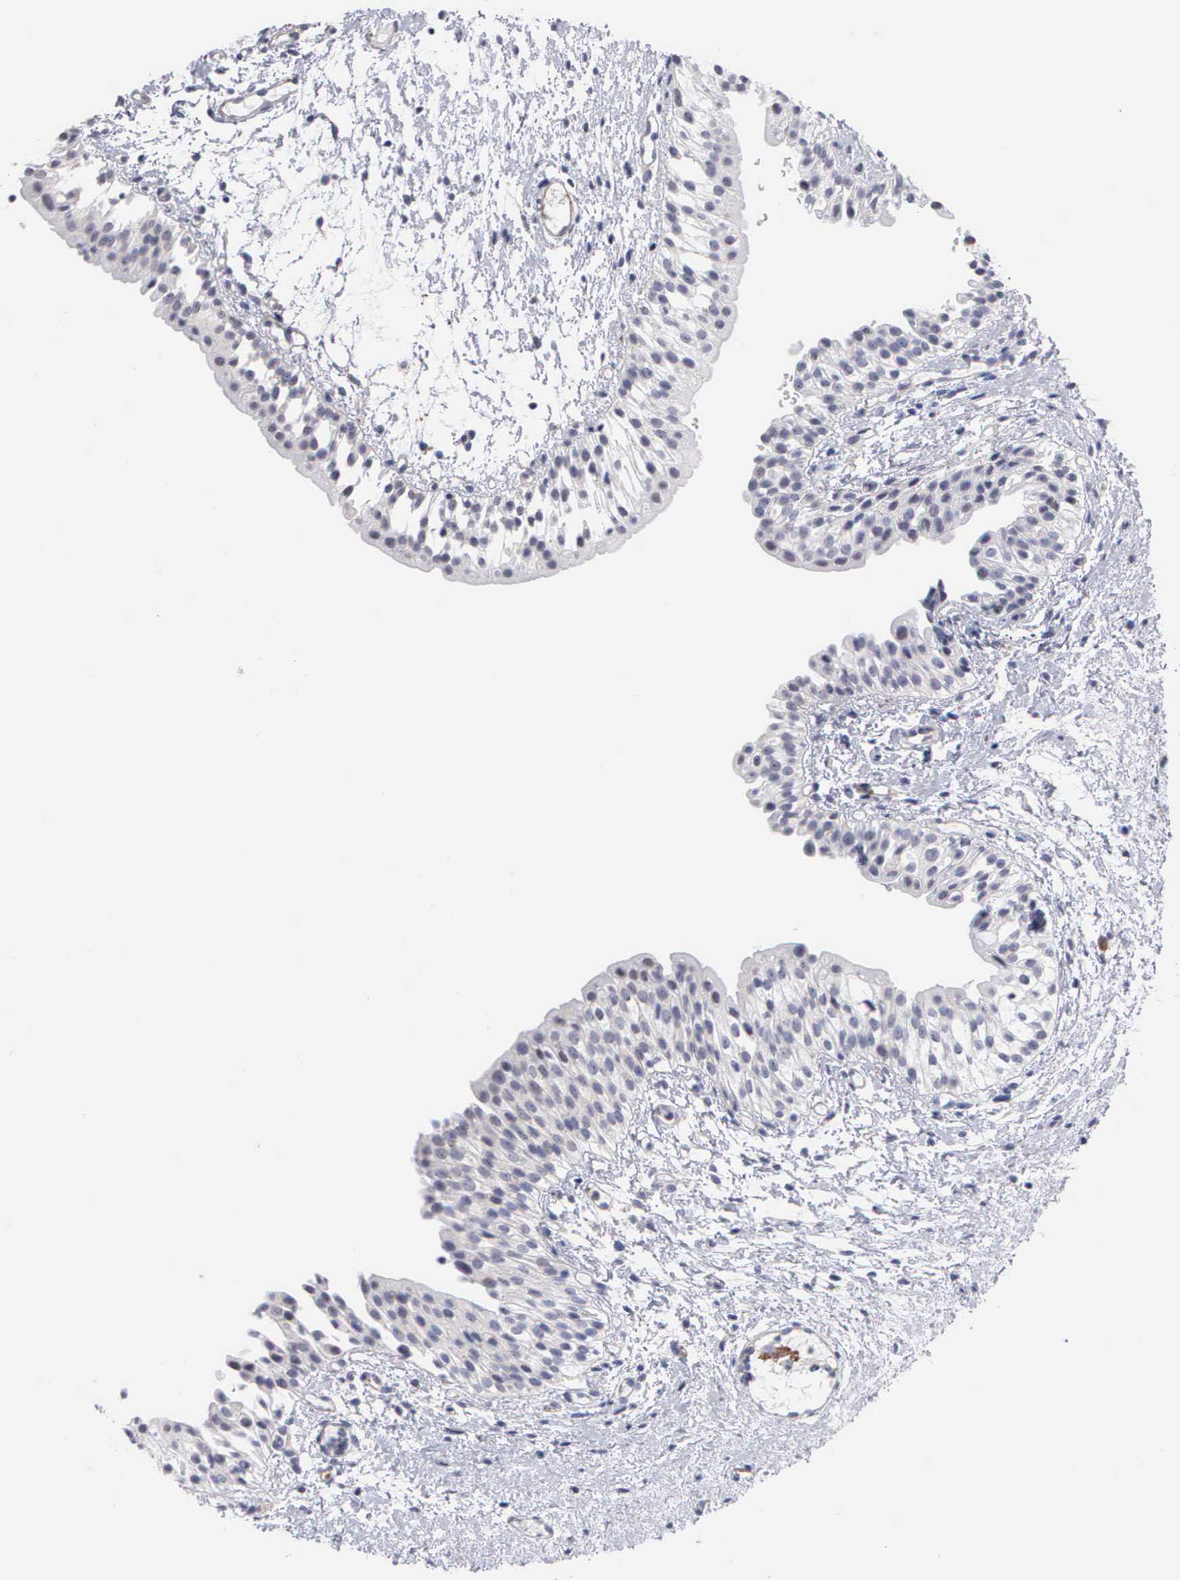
{"staining": {"intensity": "negative", "quantity": "none", "location": "none"}, "tissue": "urinary bladder", "cell_type": "Urothelial cells", "image_type": "normal", "snomed": [{"axis": "morphology", "description": "Normal tissue, NOS"}, {"axis": "topography", "description": "Urinary bladder"}], "caption": "Immunohistochemical staining of benign human urinary bladder reveals no significant expression in urothelial cells. (DAB (3,3'-diaminobenzidine) immunohistochemistry visualized using brightfield microscopy, high magnification).", "gene": "ELFN2", "patient": {"sex": "male", "age": 48}}